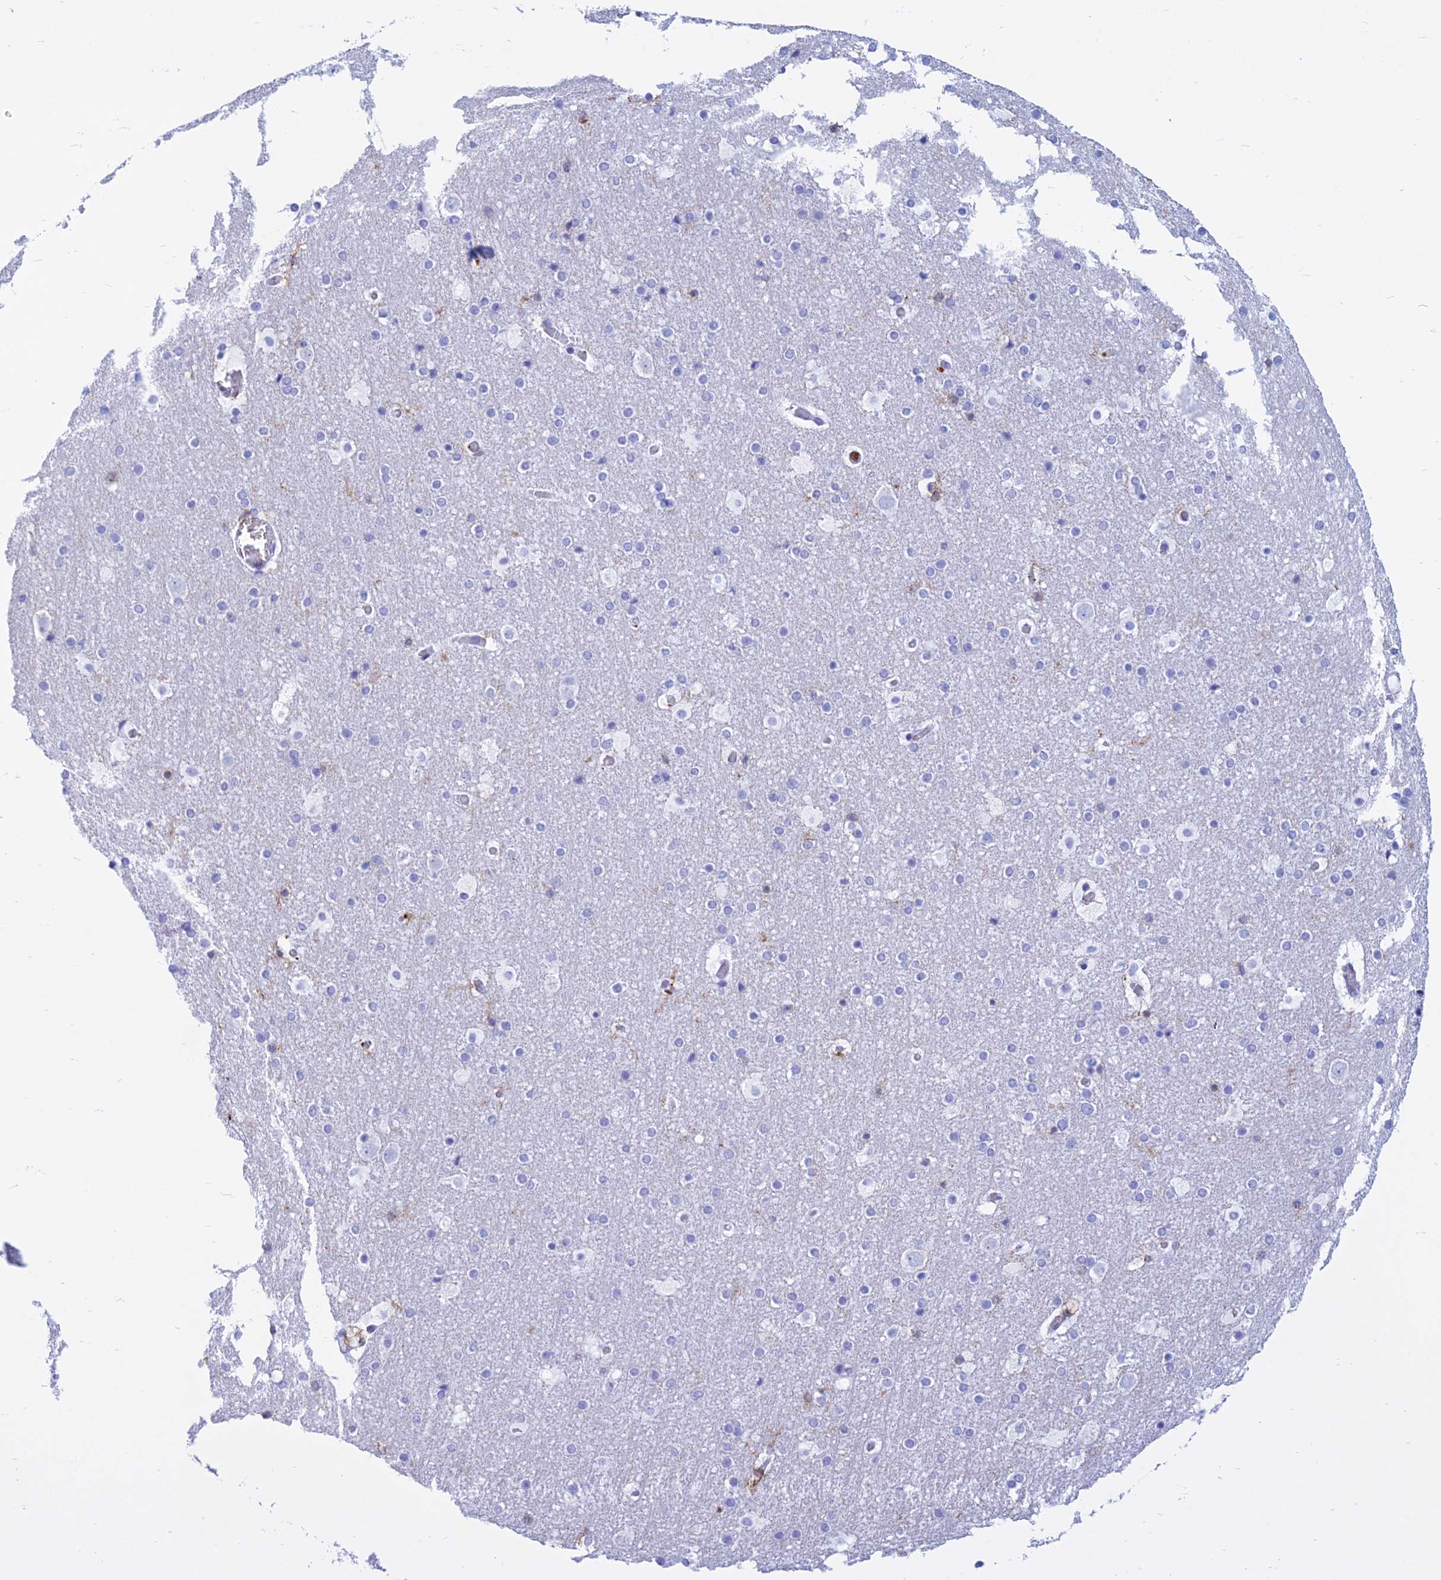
{"staining": {"intensity": "negative", "quantity": "none", "location": "none"}, "tissue": "cerebral cortex", "cell_type": "Endothelial cells", "image_type": "normal", "snomed": [{"axis": "morphology", "description": "Normal tissue, NOS"}, {"axis": "topography", "description": "Cerebral cortex"}], "caption": "DAB (3,3'-diaminobenzidine) immunohistochemical staining of benign cerebral cortex demonstrates no significant expression in endothelial cells. (Stains: DAB (3,3'-diaminobenzidine) immunohistochemistry (IHC) with hematoxylin counter stain, Microscopy: brightfield microscopy at high magnification).", "gene": "HLA", "patient": {"sex": "male", "age": 57}}